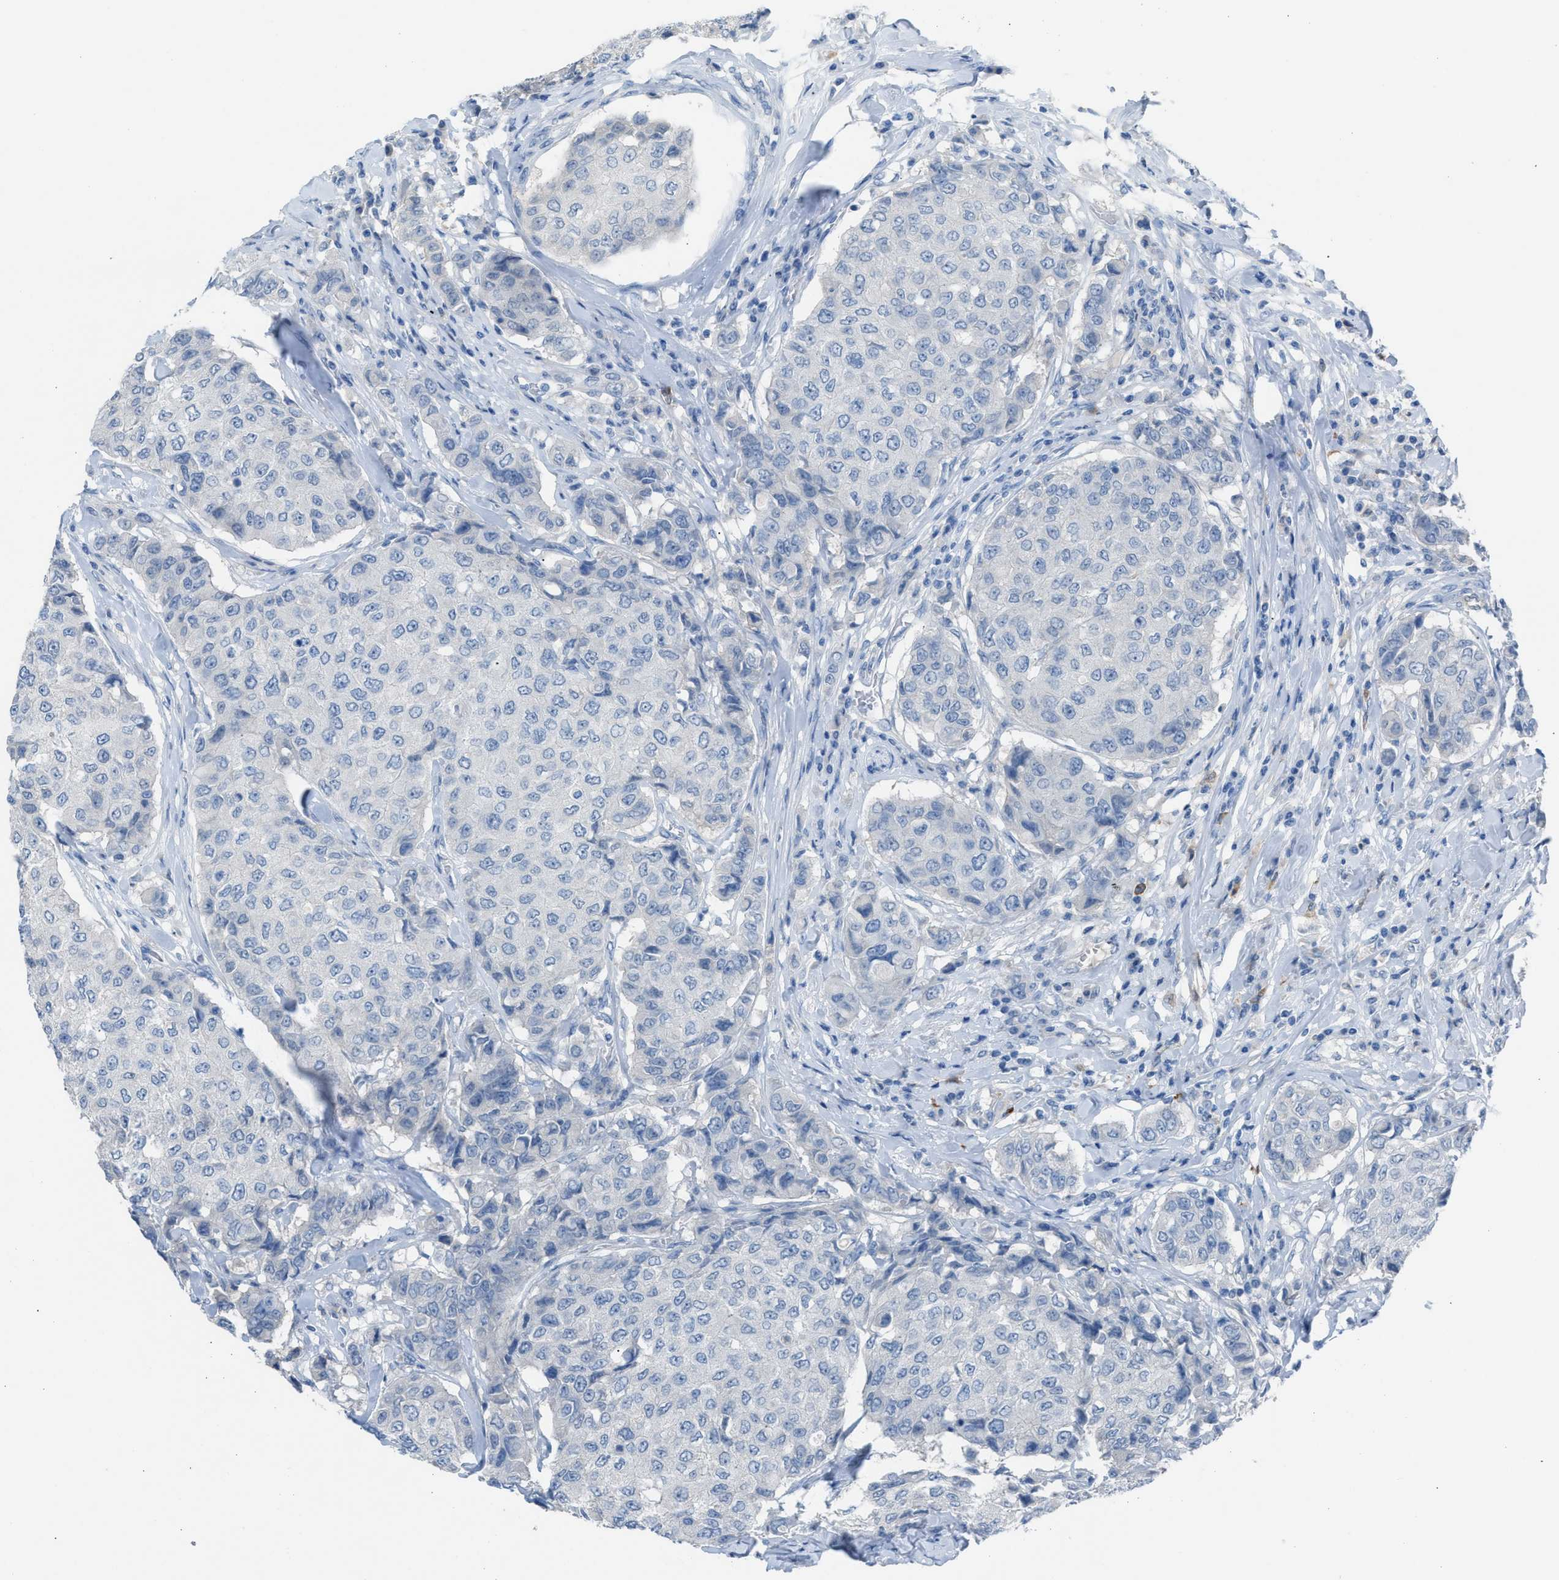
{"staining": {"intensity": "negative", "quantity": "none", "location": "none"}, "tissue": "breast cancer", "cell_type": "Tumor cells", "image_type": "cancer", "snomed": [{"axis": "morphology", "description": "Duct carcinoma"}, {"axis": "topography", "description": "Breast"}], "caption": "This histopathology image is of invasive ductal carcinoma (breast) stained with immunohistochemistry (IHC) to label a protein in brown with the nuclei are counter-stained blue. There is no staining in tumor cells.", "gene": "CLEC10A", "patient": {"sex": "female", "age": 27}}